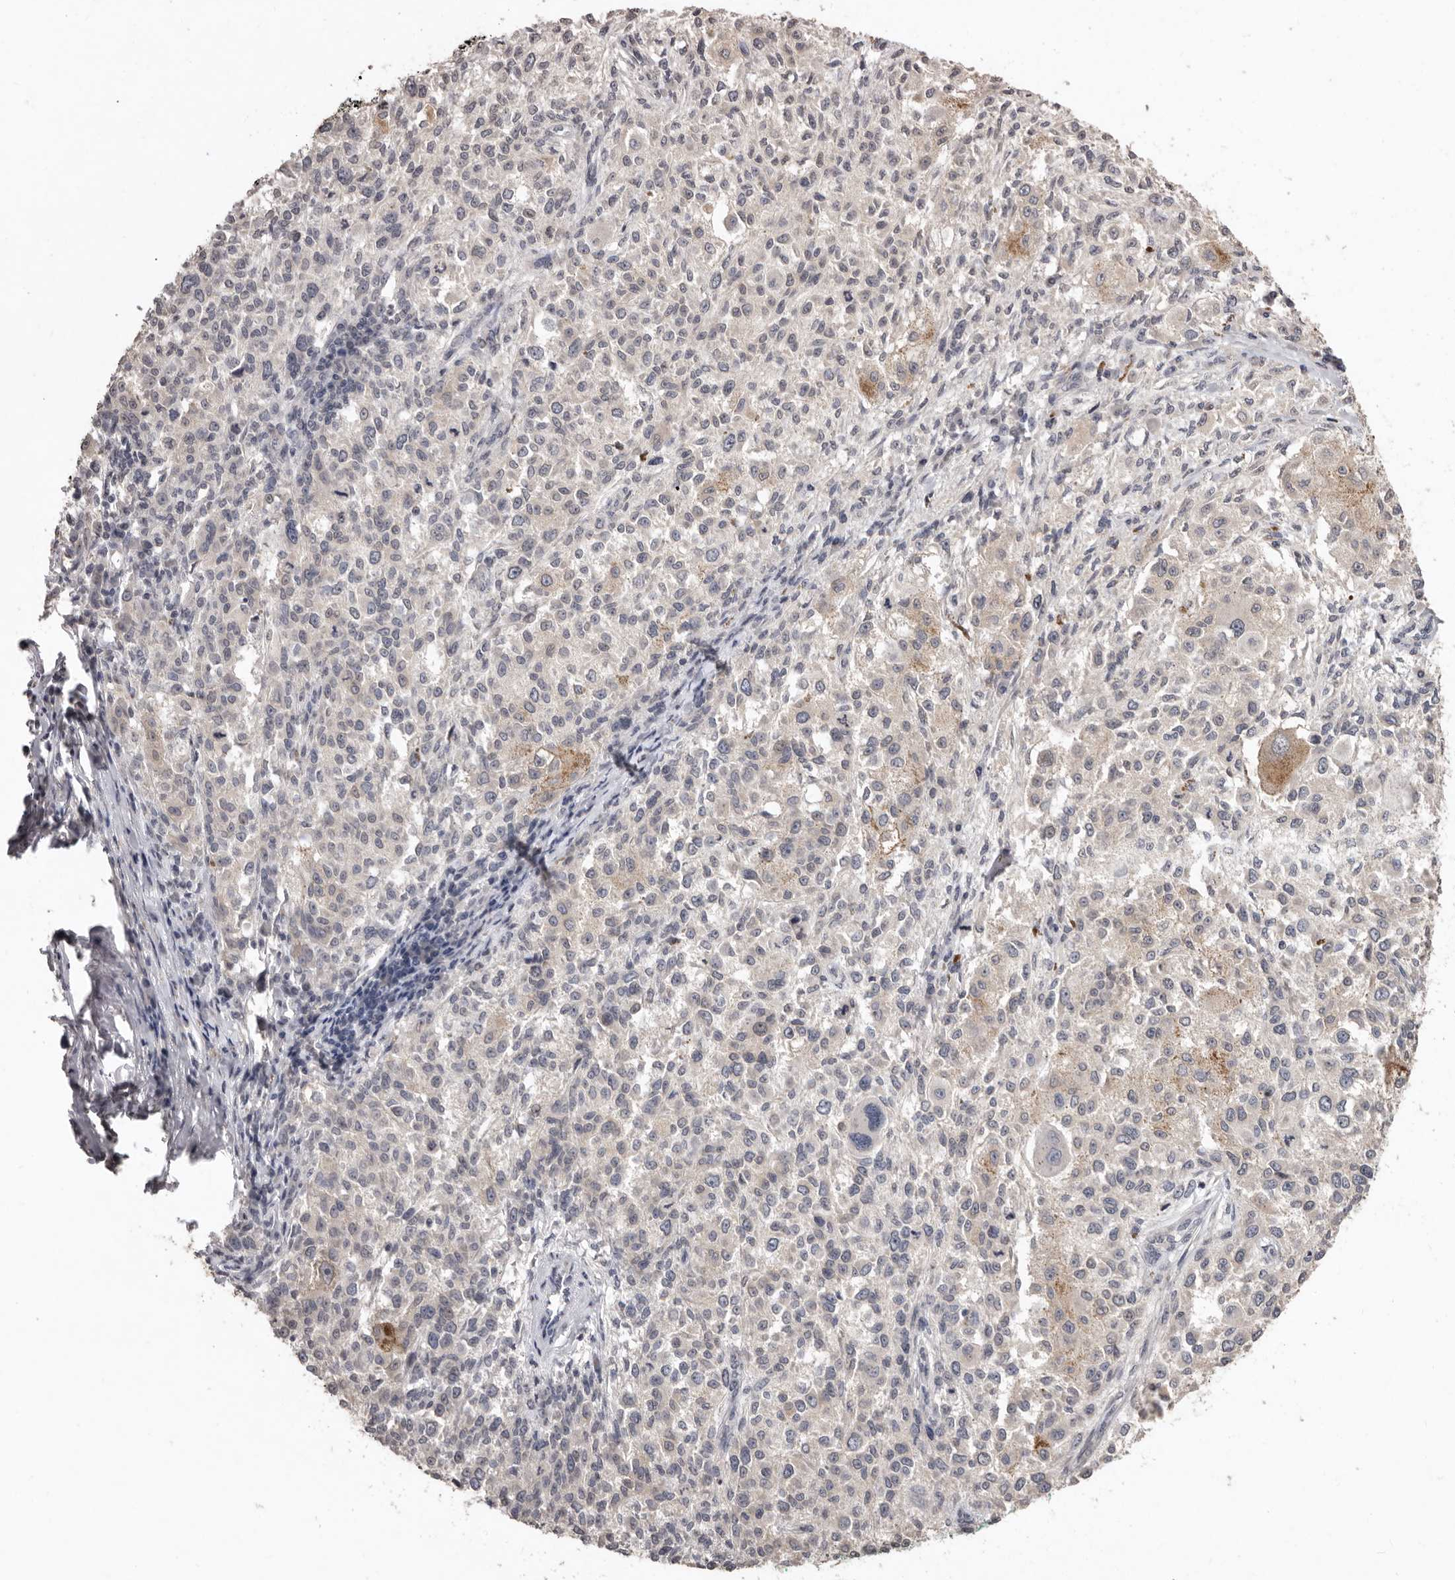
{"staining": {"intensity": "weak", "quantity": "<25%", "location": "cytoplasmic/membranous"}, "tissue": "melanoma", "cell_type": "Tumor cells", "image_type": "cancer", "snomed": [{"axis": "morphology", "description": "Necrosis, NOS"}, {"axis": "morphology", "description": "Malignant melanoma, NOS"}, {"axis": "topography", "description": "Skin"}], "caption": "High power microscopy histopathology image of an immunohistochemistry micrograph of malignant melanoma, revealing no significant positivity in tumor cells. The staining is performed using DAB brown chromogen with nuclei counter-stained in using hematoxylin.", "gene": "SULT1E1", "patient": {"sex": "female", "age": 87}}